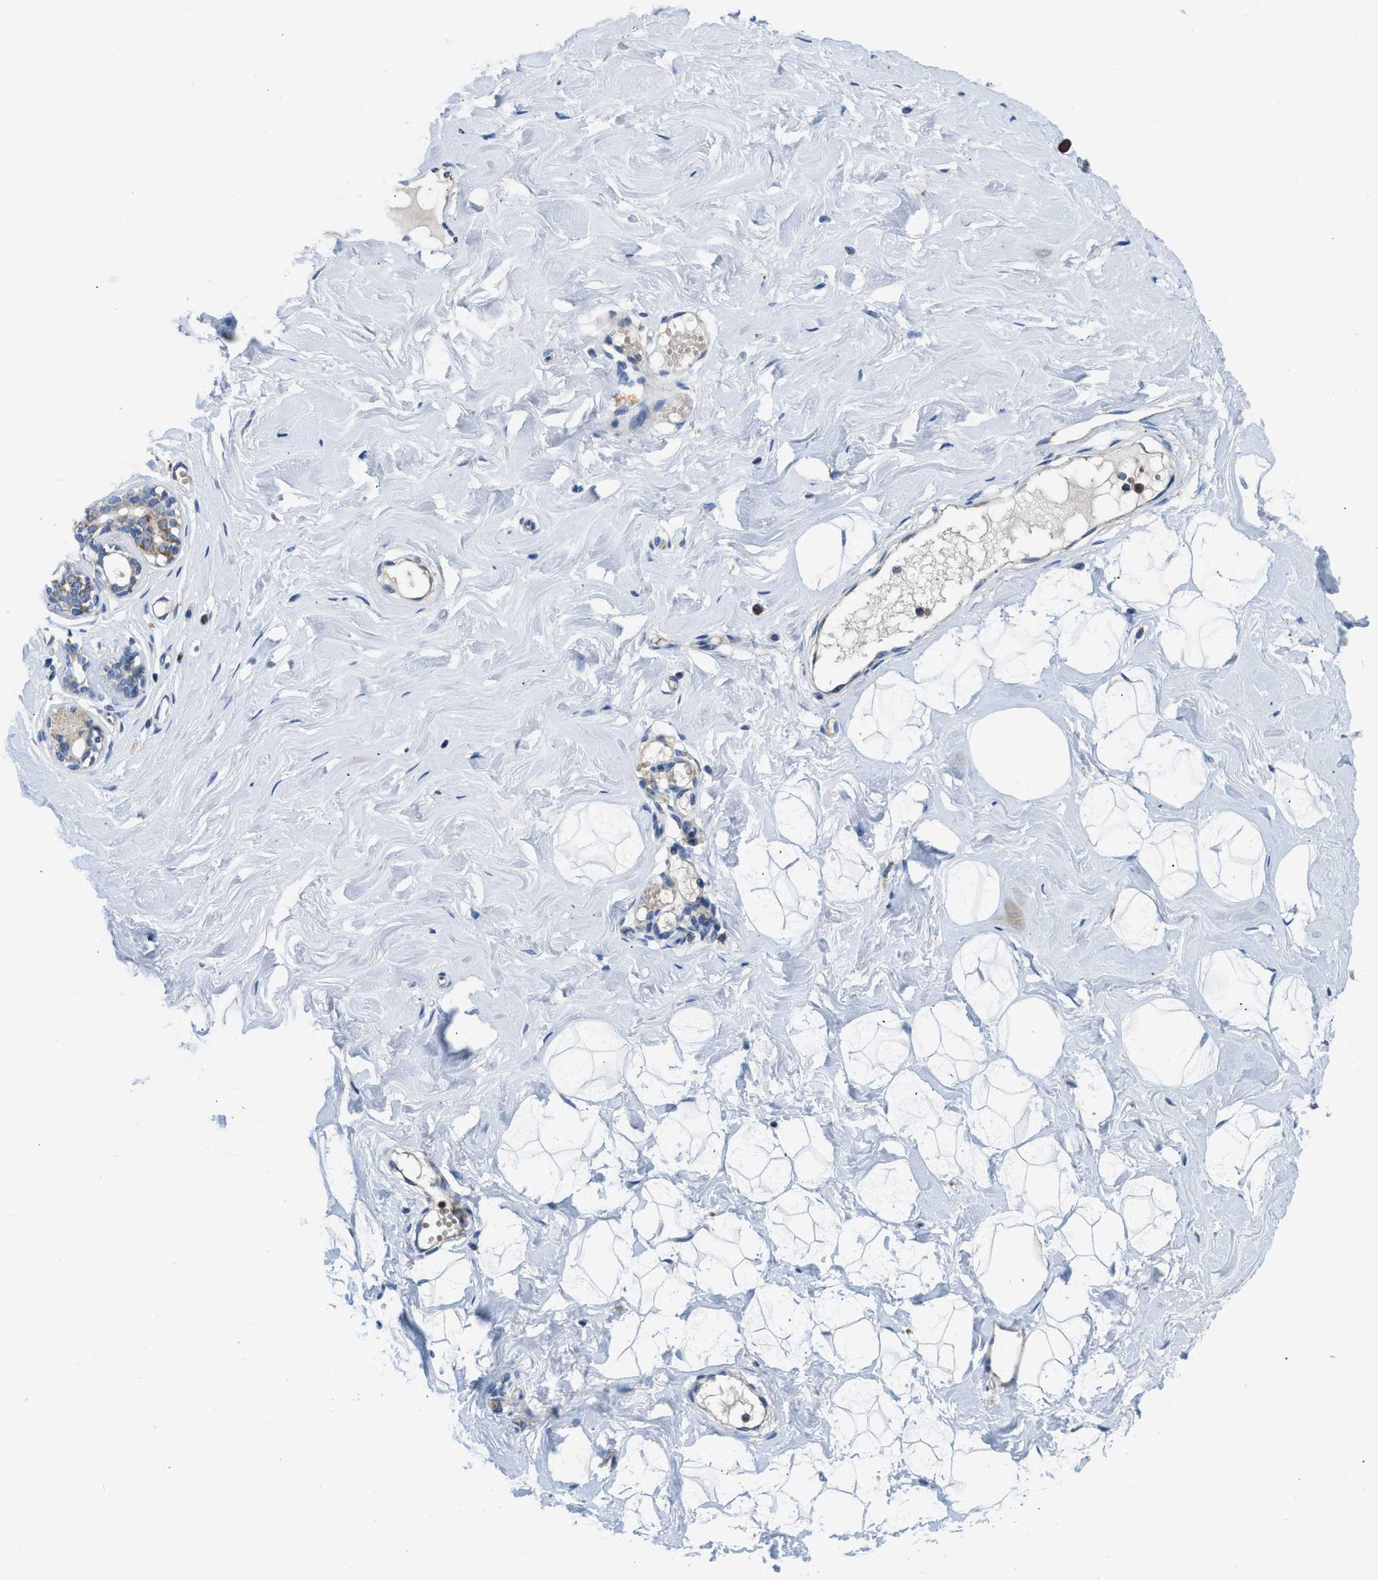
{"staining": {"intensity": "negative", "quantity": "none", "location": "none"}, "tissue": "breast", "cell_type": "Adipocytes", "image_type": "normal", "snomed": [{"axis": "morphology", "description": "Normal tissue, NOS"}, {"axis": "topography", "description": "Breast"}], "caption": "Immunohistochemical staining of unremarkable human breast displays no significant positivity in adipocytes.", "gene": "SLC25A13", "patient": {"sex": "female", "age": 23}}